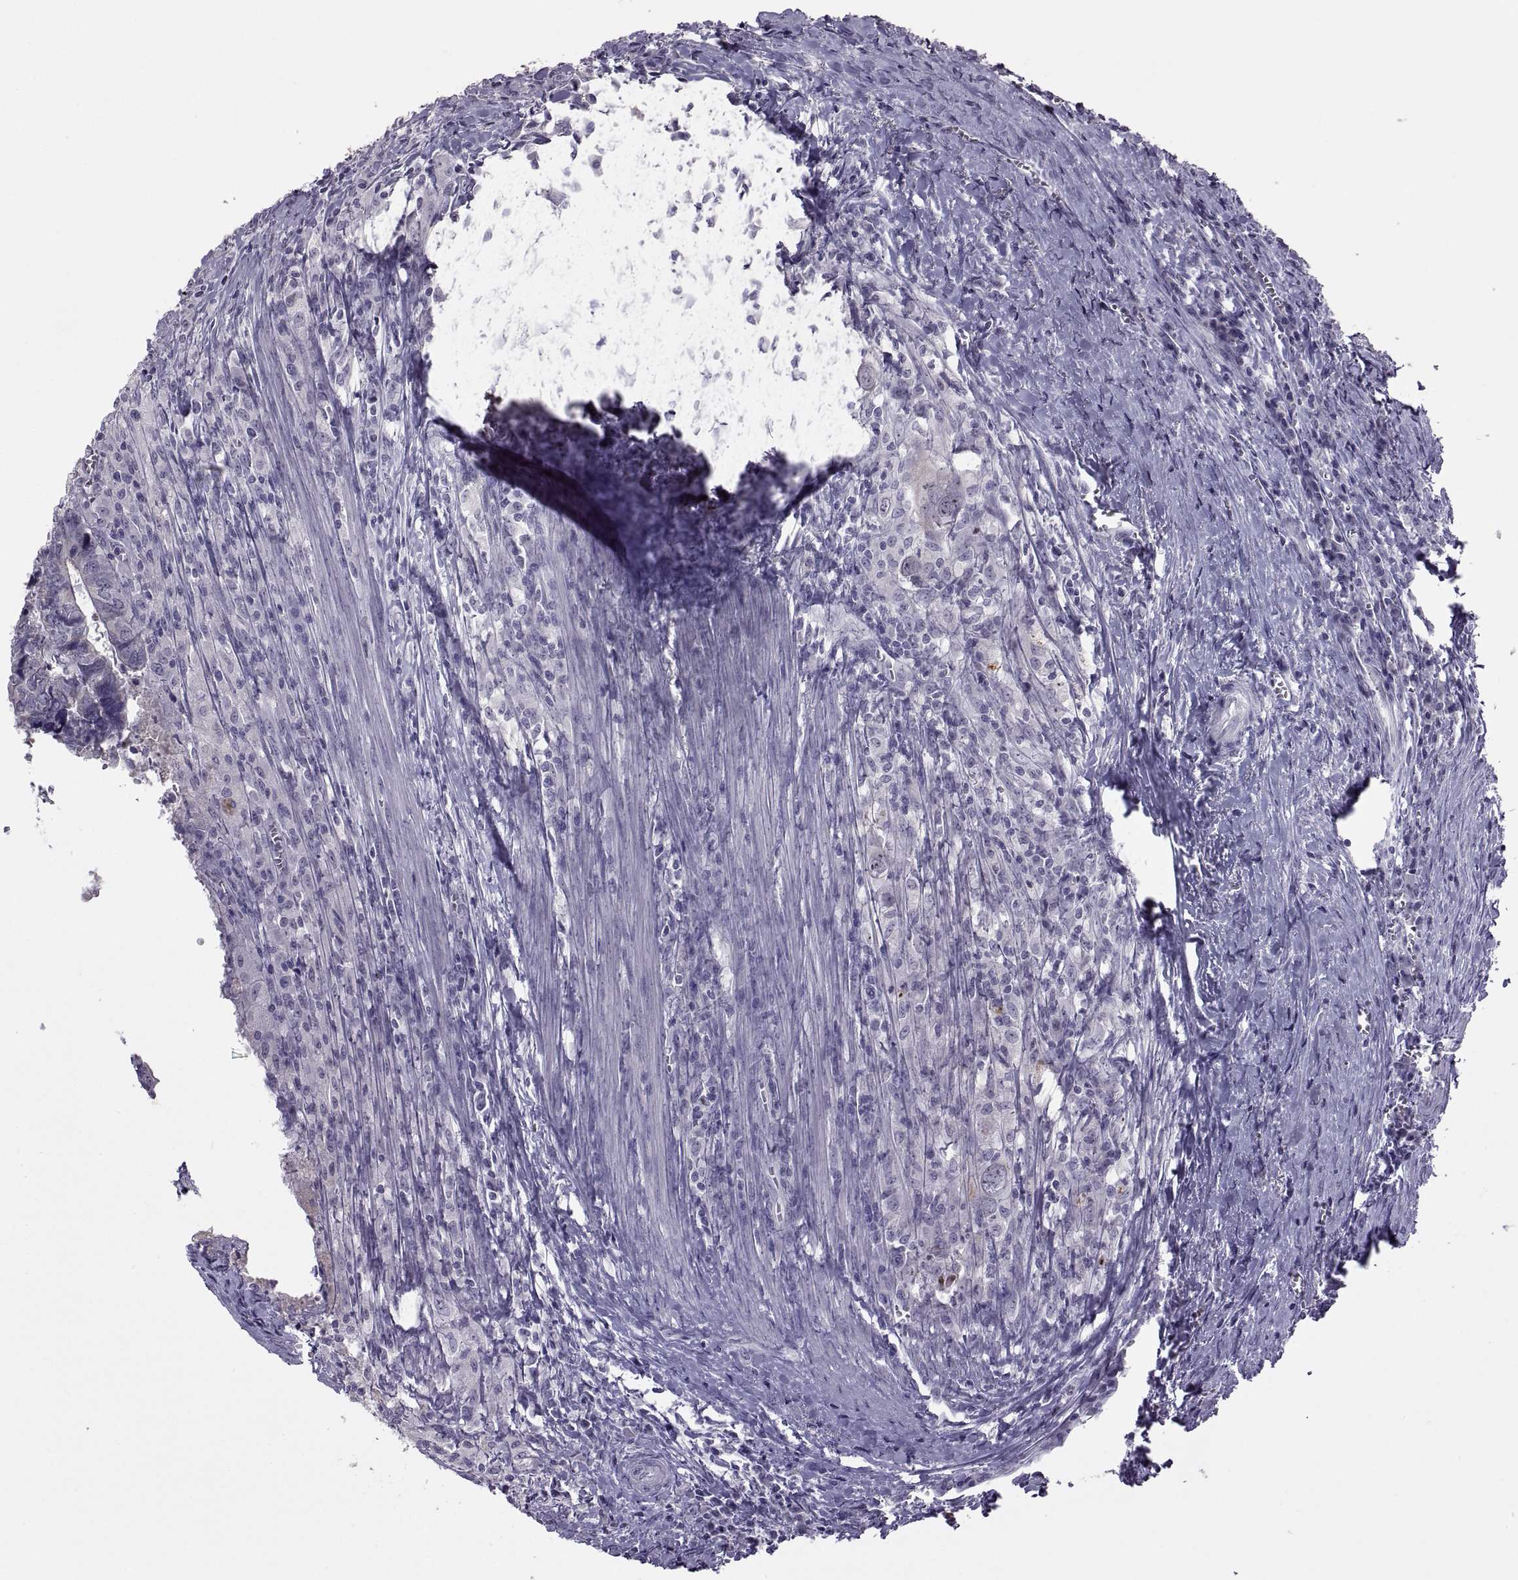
{"staining": {"intensity": "negative", "quantity": "none", "location": "none"}, "tissue": "colorectal cancer", "cell_type": "Tumor cells", "image_type": "cancer", "snomed": [{"axis": "morphology", "description": "Adenocarcinoma, NOS"}, {"axis": "topography", "description": "Colon"}], "caption": "This is an immunohistochemistry (IHC) micrograph of adenocarcinoma (colorectal). There is no staining in tumor cells.", "gene": "ASIC2", "patient": {"sex": "female", "age": 82}}